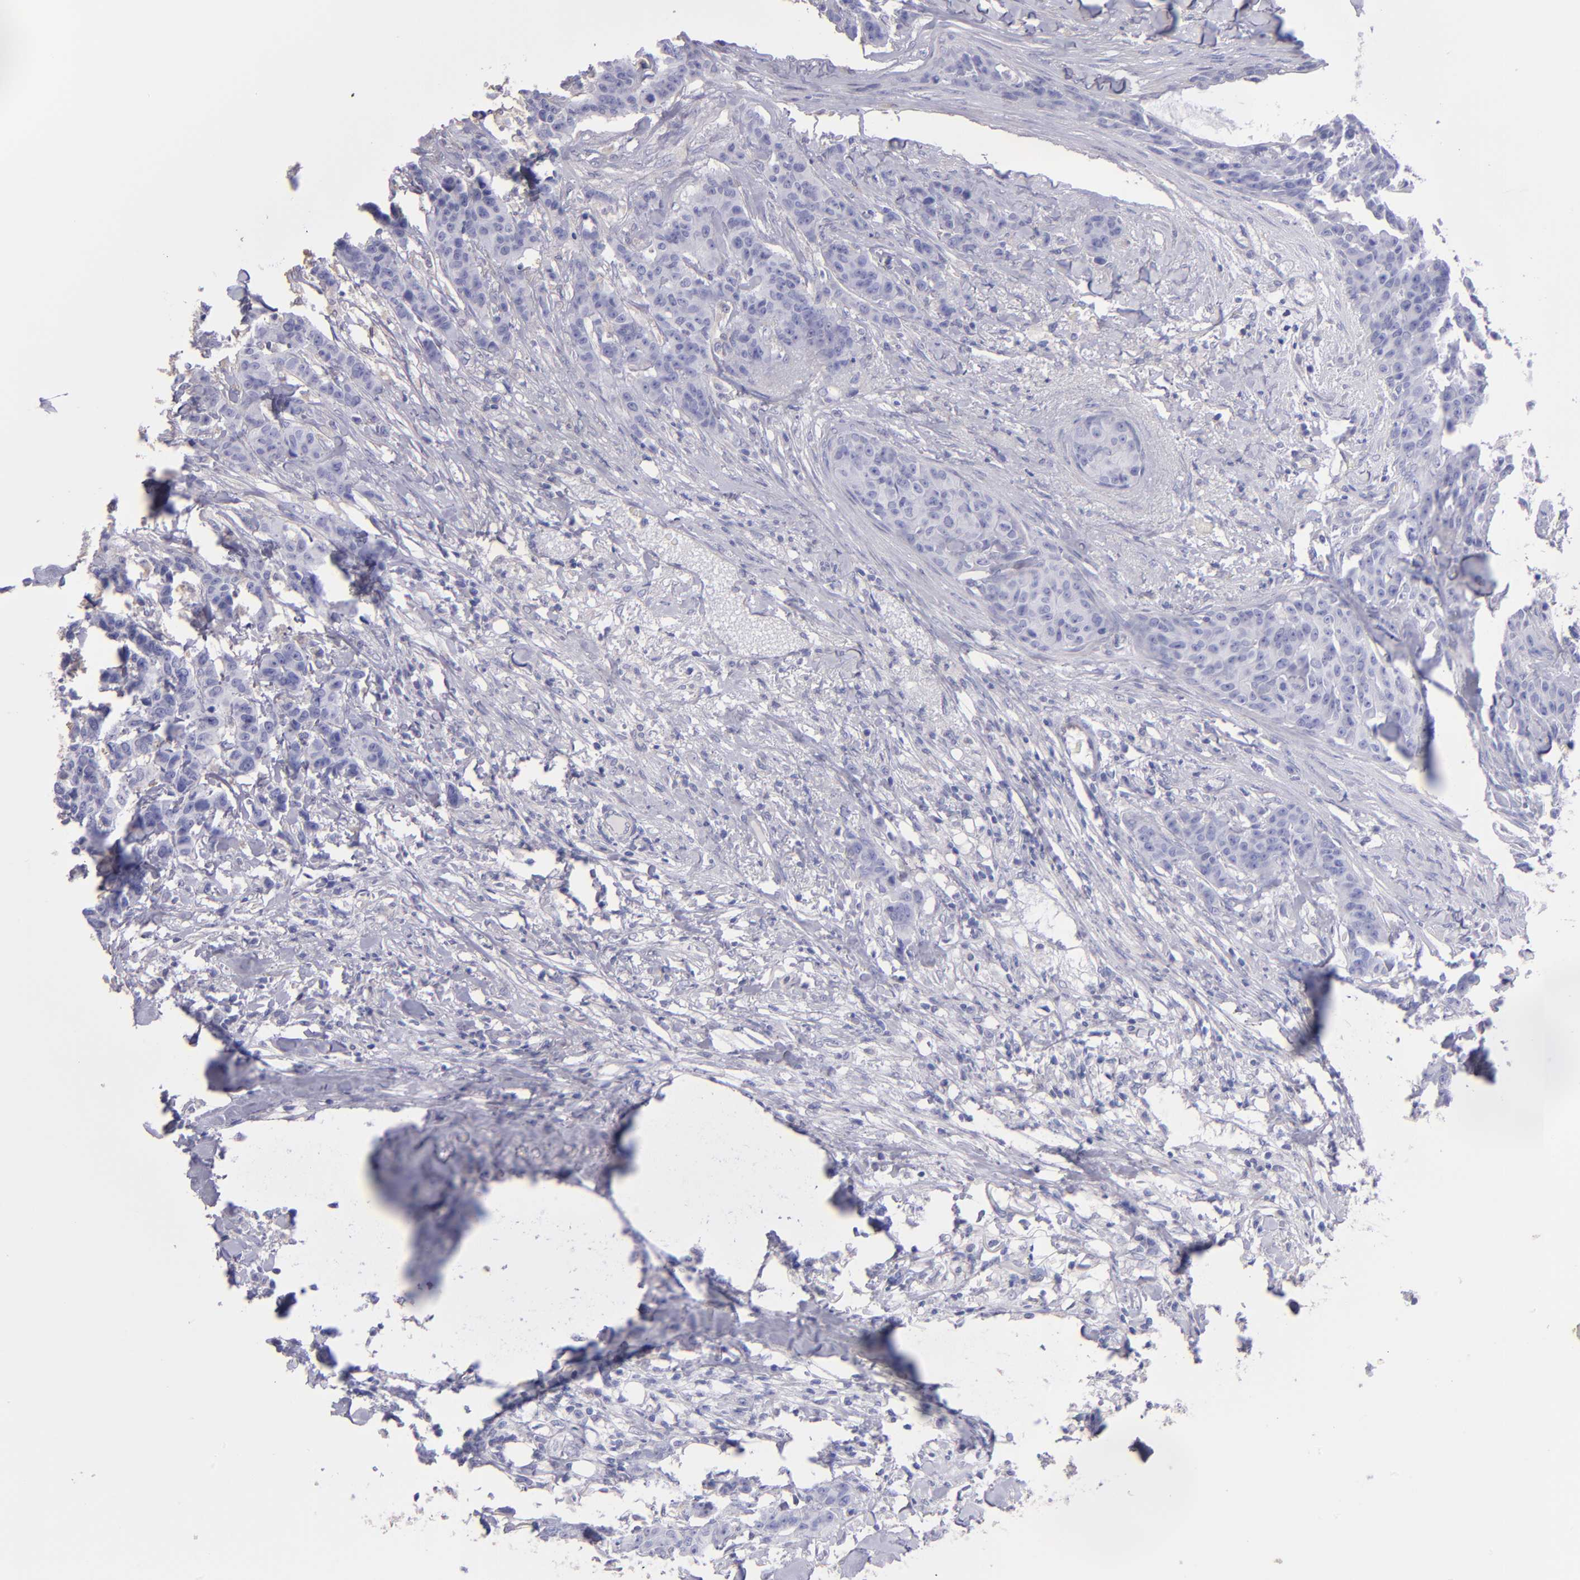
{"staining": {"intensity": "negative", "quantity": "none", "location": "none"}, "tissue": "breast cancer", "cell_type": "Tumor cells", "image_type": "cancer", "snomed": [{"axis": "morphology", "description": "Duct carcinoma"}, {"axis": "topography", "description": "Breast"}], "caption": "Breast infiltrating ductal carcinoma stained for a protein using immunohistochemistry demonstrates no positivity tumor cells.", "gene": "TG", "patient": {"sex": "female", "age": 40}}